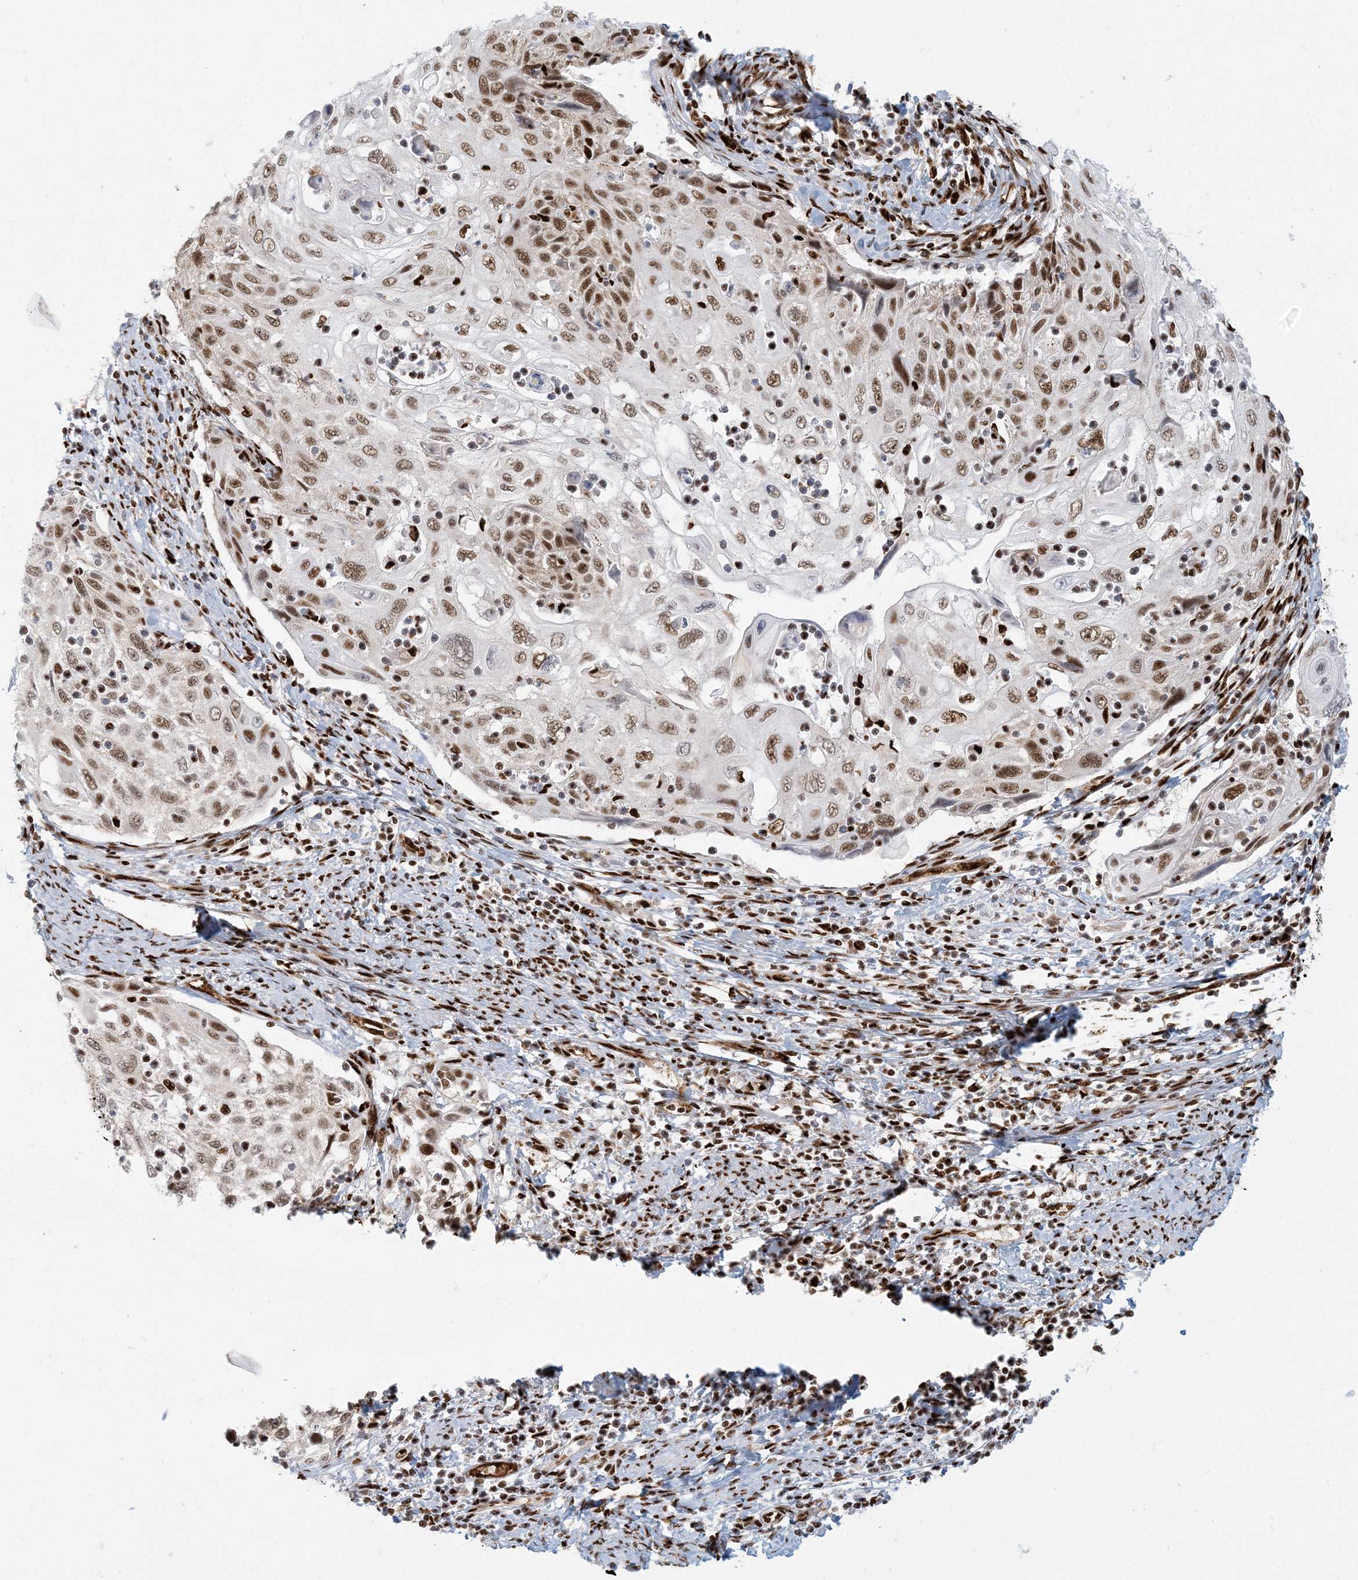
{"staining": {"intensity": "moderate", "quantity": ">75%", "location": "nuclear"}, "tissue": "cervical cancer", "cell_type": "Tumor cells", "image_type": "cancer", "snomed": [{"axis": "morphology", "description": "Squamous cell carcinoma, NOS"}, {"axis": "topography", "description": "Cervix"}], "caption": "Human cervical squamous cell carcinoma stained for a protein (brown) shows moderate nuclear positive expression in approximately >75% of tumor cells.", "gene": "CKS2", "patient": {"sex": "female", "age": 70}}